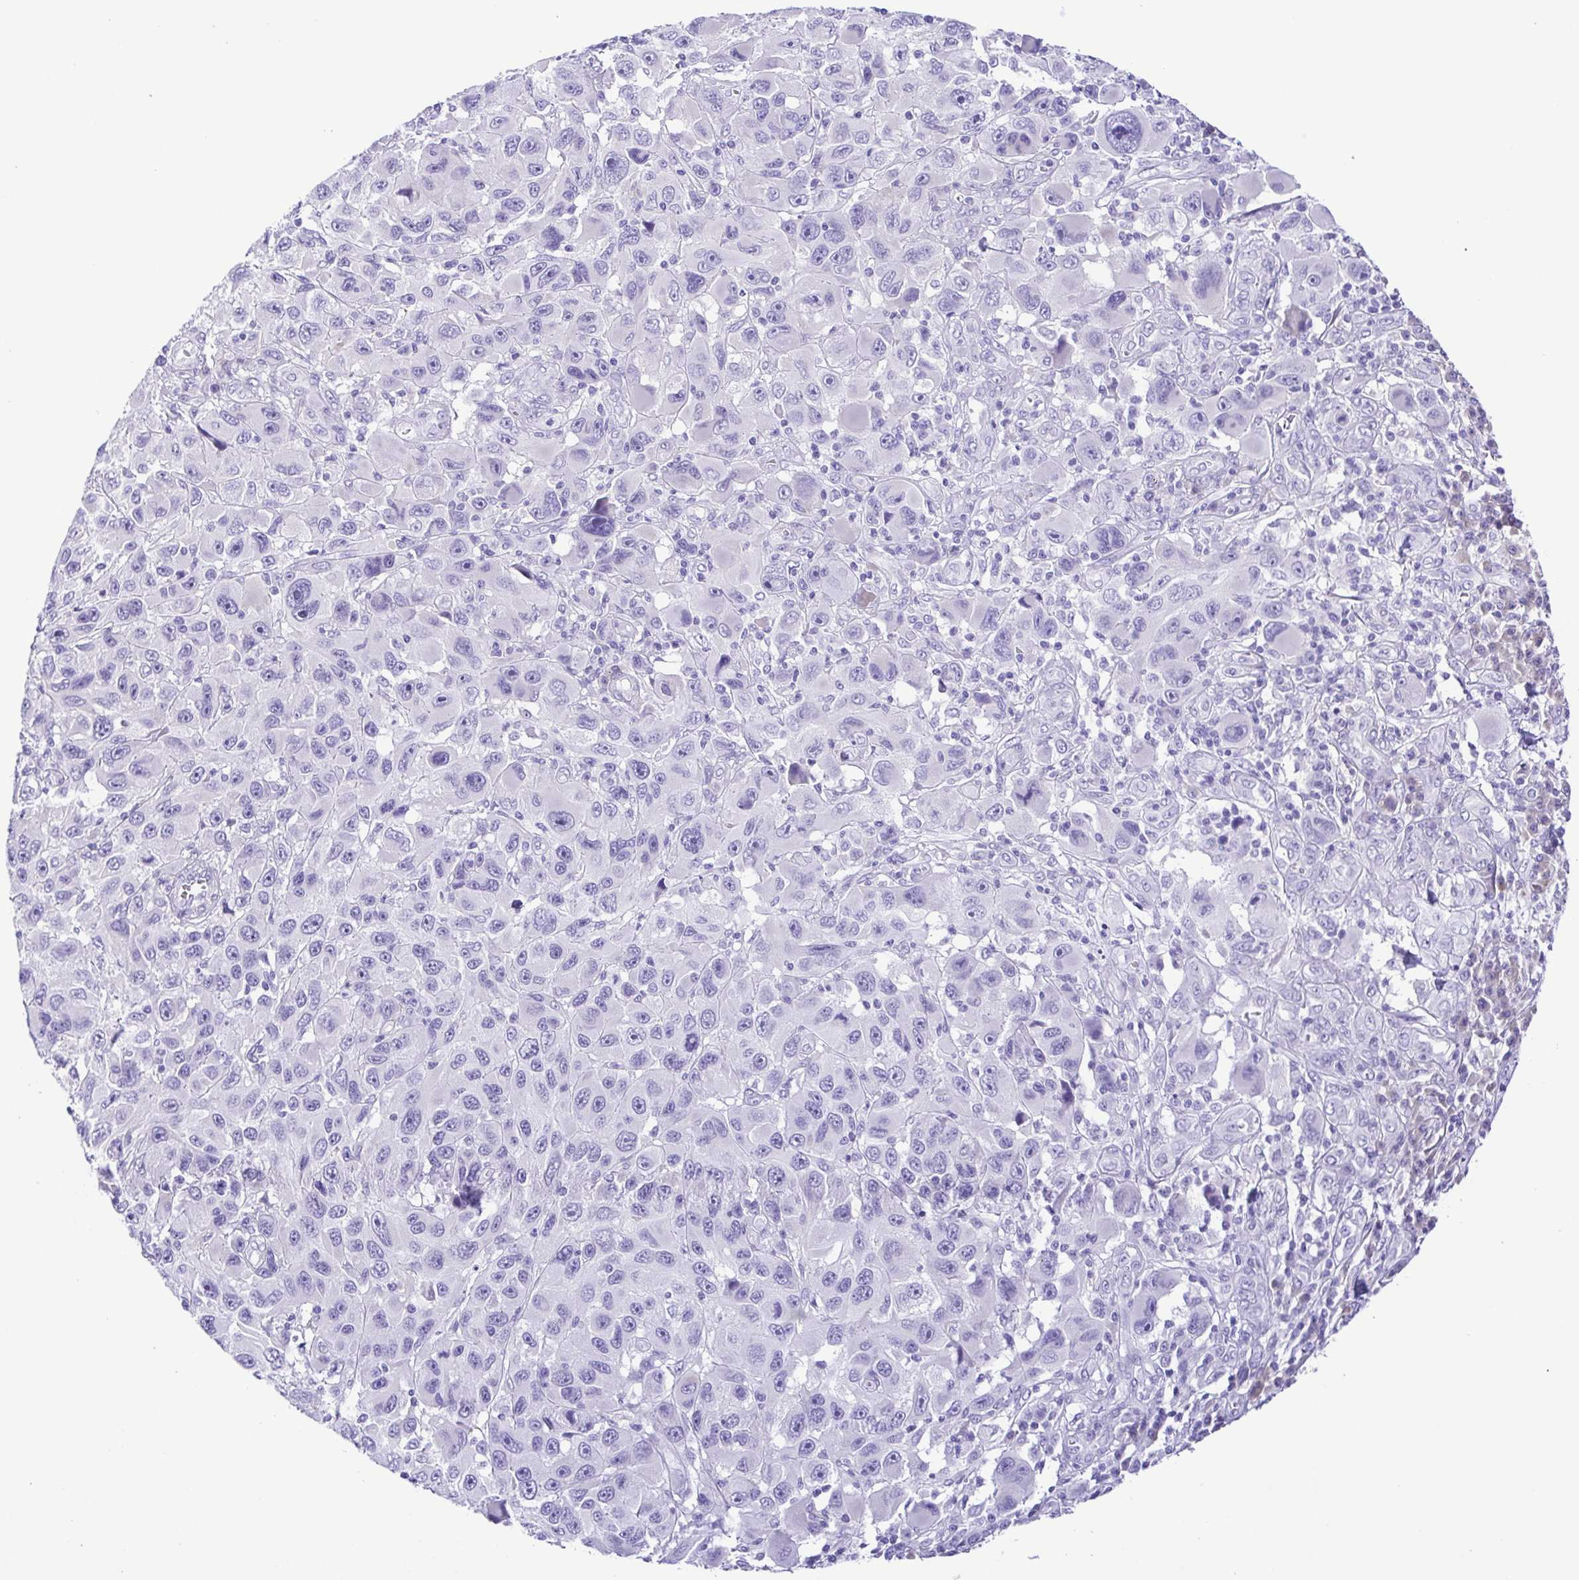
{"staining": {"intensity": "negative", "quantity": "none", "location": "none"}, "tissue": "melanoma", "cell_type": "Tumor cells", "image_type": "cancer", "snomed": [{"axis": "morphology", "description": "Malignant melanoma, NOS"}, {"axis": "topography", "description": "Skin"}], "caption": "IHC micrograph of neoplastic tissue: human malignant melanoma stained with DAB (3,3'-diaminobenzidine) reveals no significant protein staining in tumor cells.", "gene": "PAK3", "patient": {"sex": "male", "age": 53}}